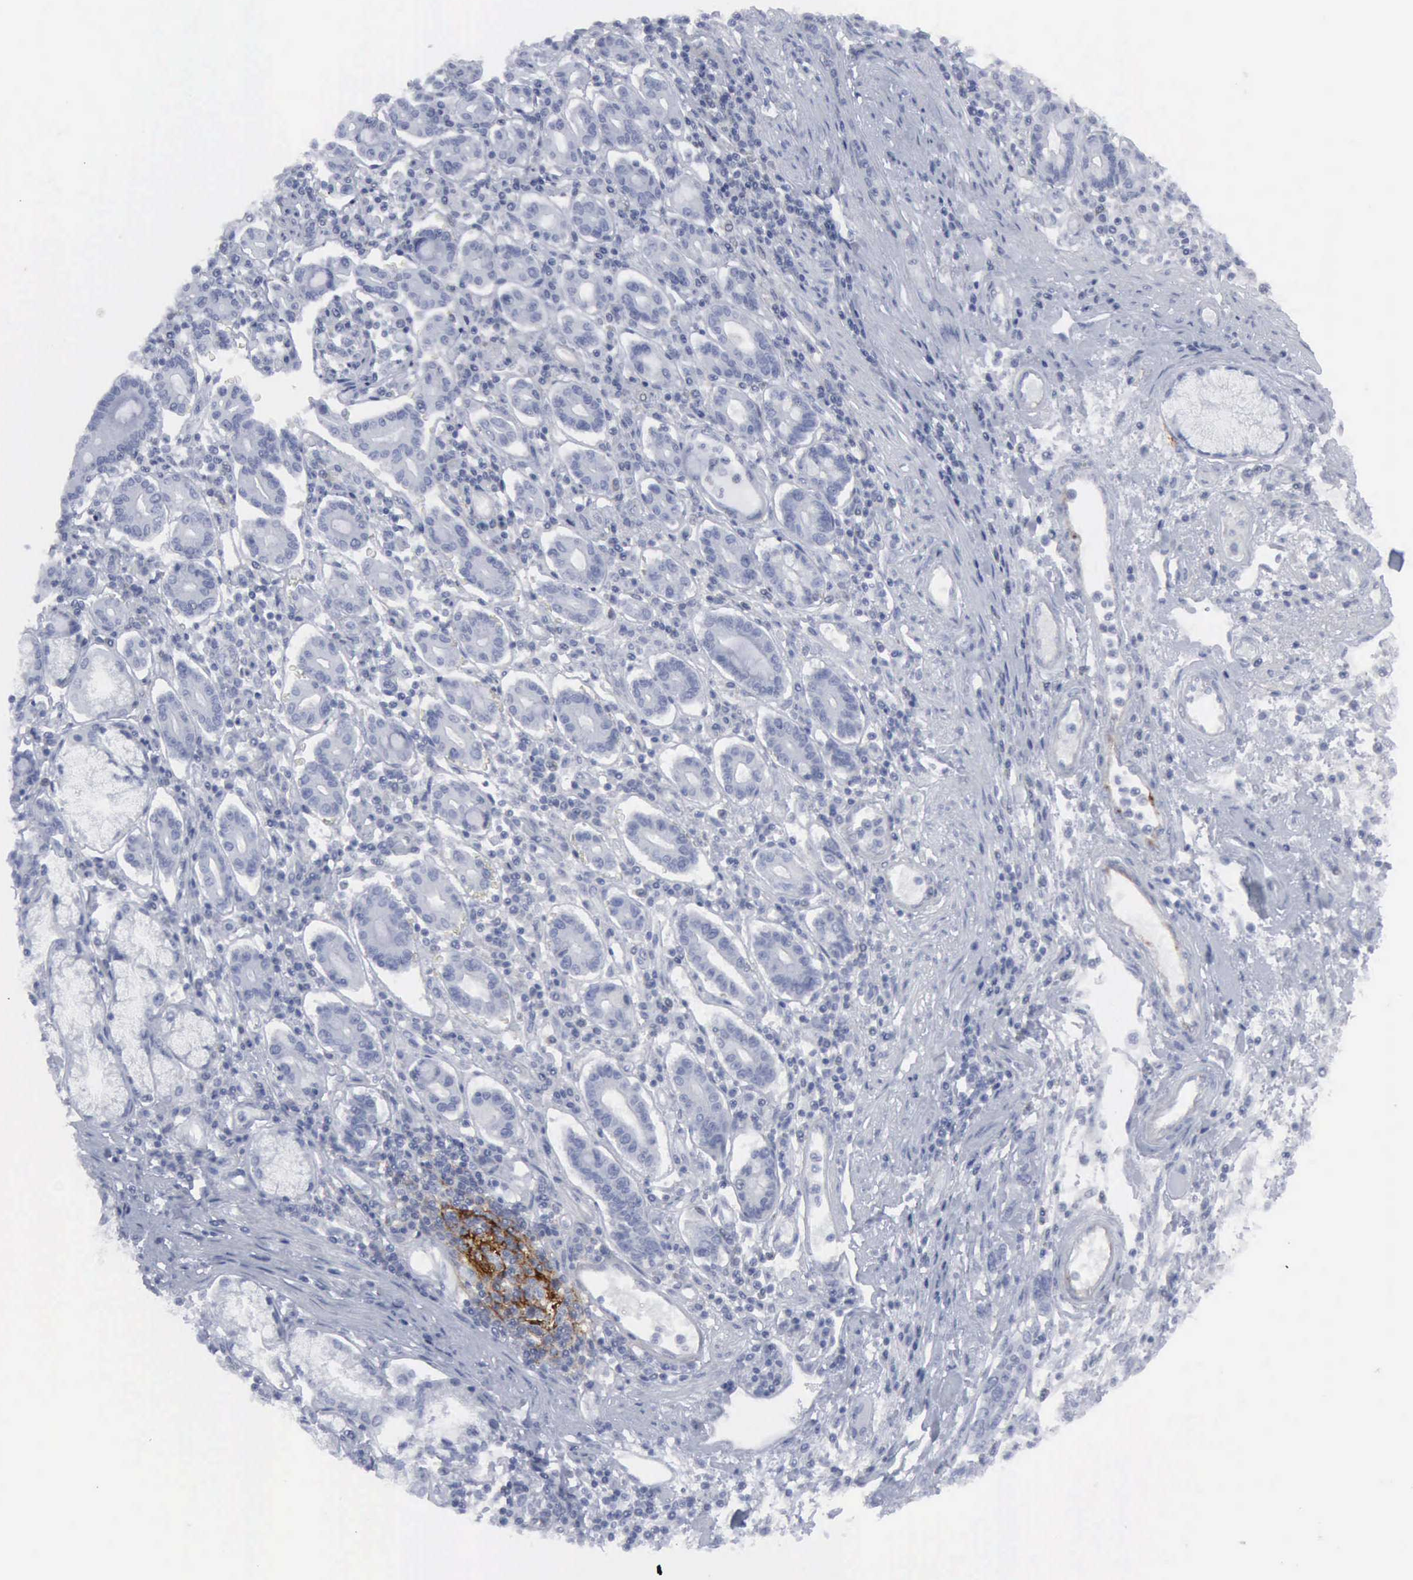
{"staining": {"intensity": "negative", "quantity": "none", "location": "none"}, "tissue": "pancreatic cancer", "cell_type": "Tumor cells", "image_type": "cancer", "snomed": [{"axis": "morphology", "description": "Adenocarcinoma, NOS"}, {"axis": "topography", "description": "Pancreas"}], "caption": "Pancreatic adenocarcinoma was stained to show a protein in brown. There is no significant positivity in tumor cells.", "gene": "VCAM1", "patient": {"sex": "female", "age": 57}}